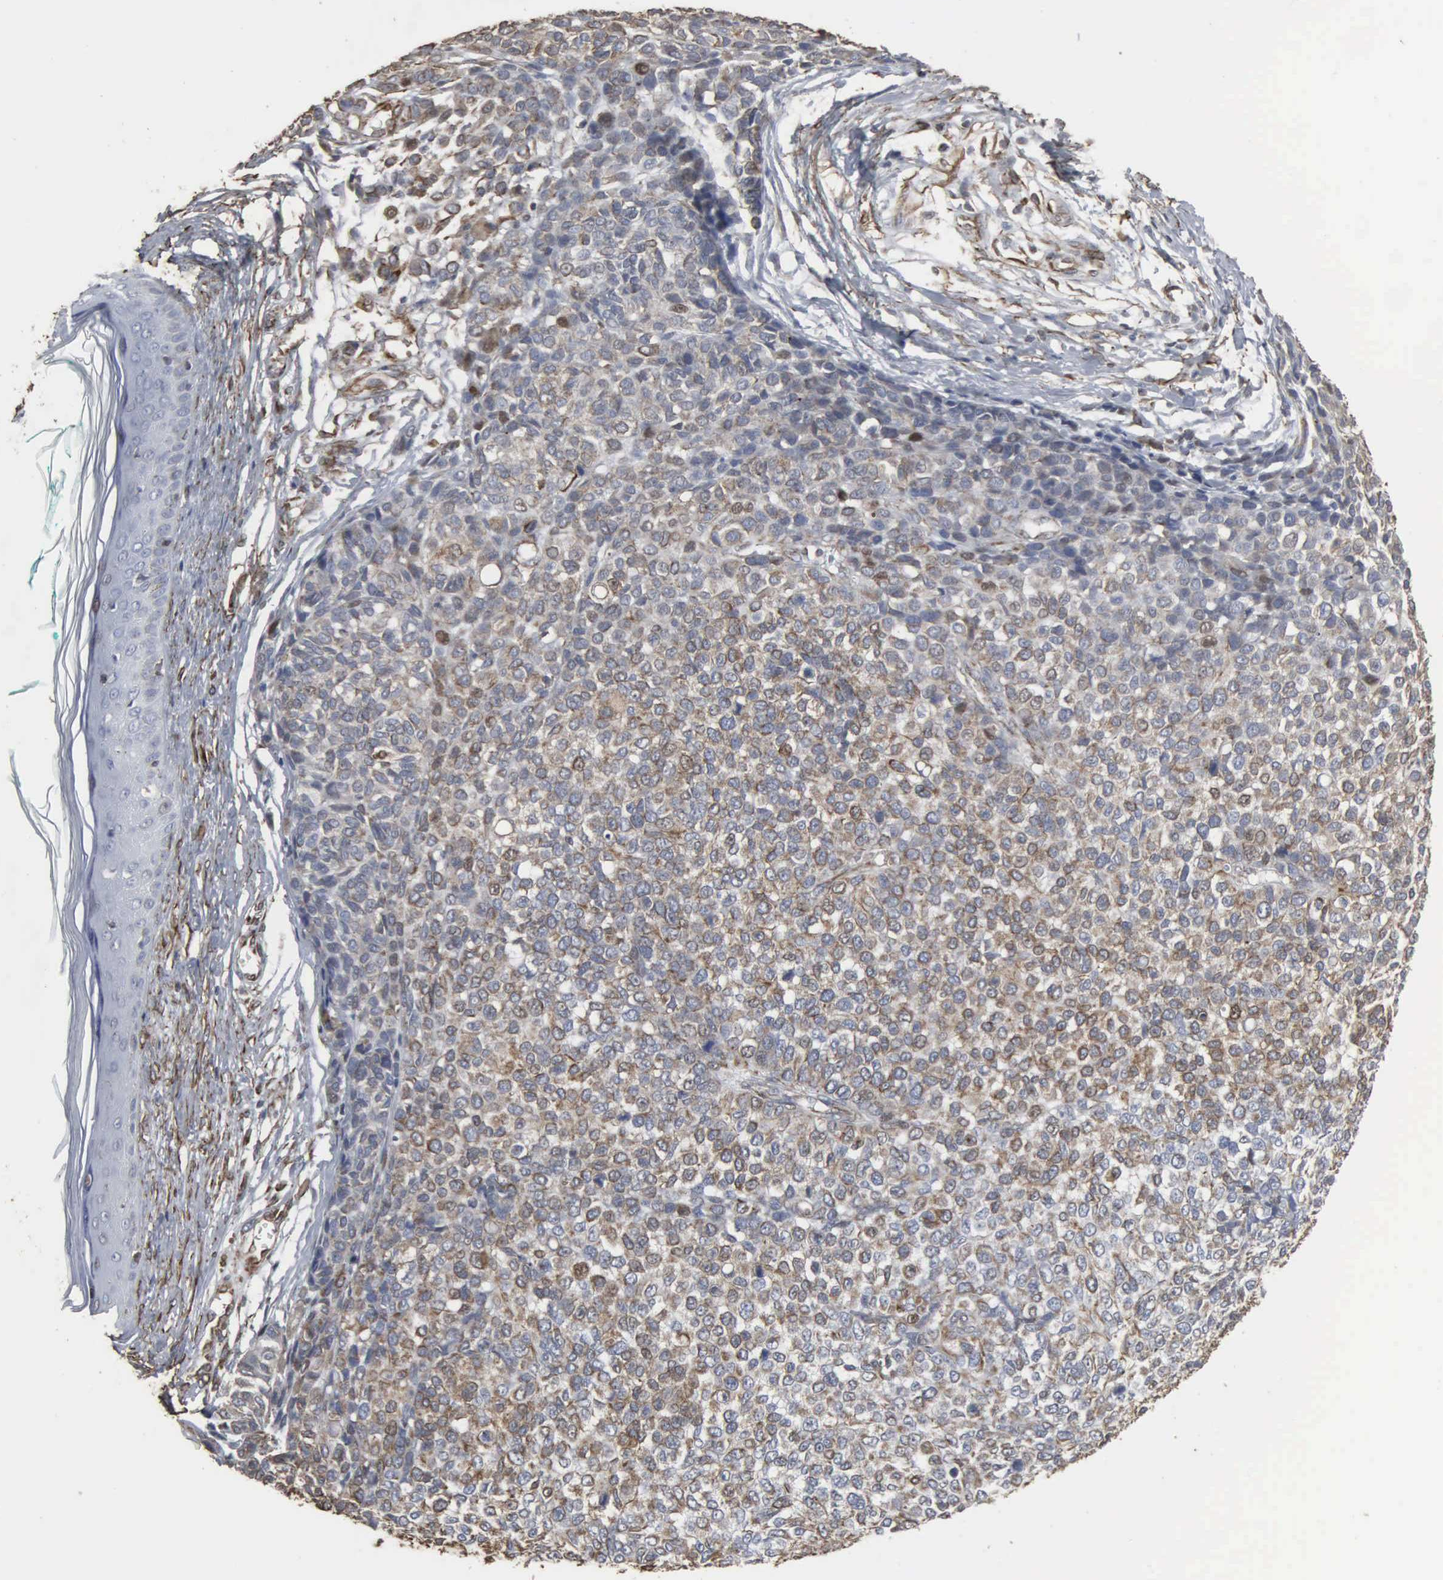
{"staining": {"intensity": "weak", "quantity": "25%-75%", "location": "cytoplasmic/membranous,nuclear"}, "tissue": "melanoma", "cell_type": "Tumor cells", "image_type": "cancer", "snomed": [{"axis": "morphology", "description": "Malignant melanoma, NOS"}, {"axis": "topography", "description": "Skin"}], "caption": "Melanoma stained with a protein marker displays weak staining in tumor cells.", "gene": "CCNE1", "patient": {"sex": "female", "age": 85}}